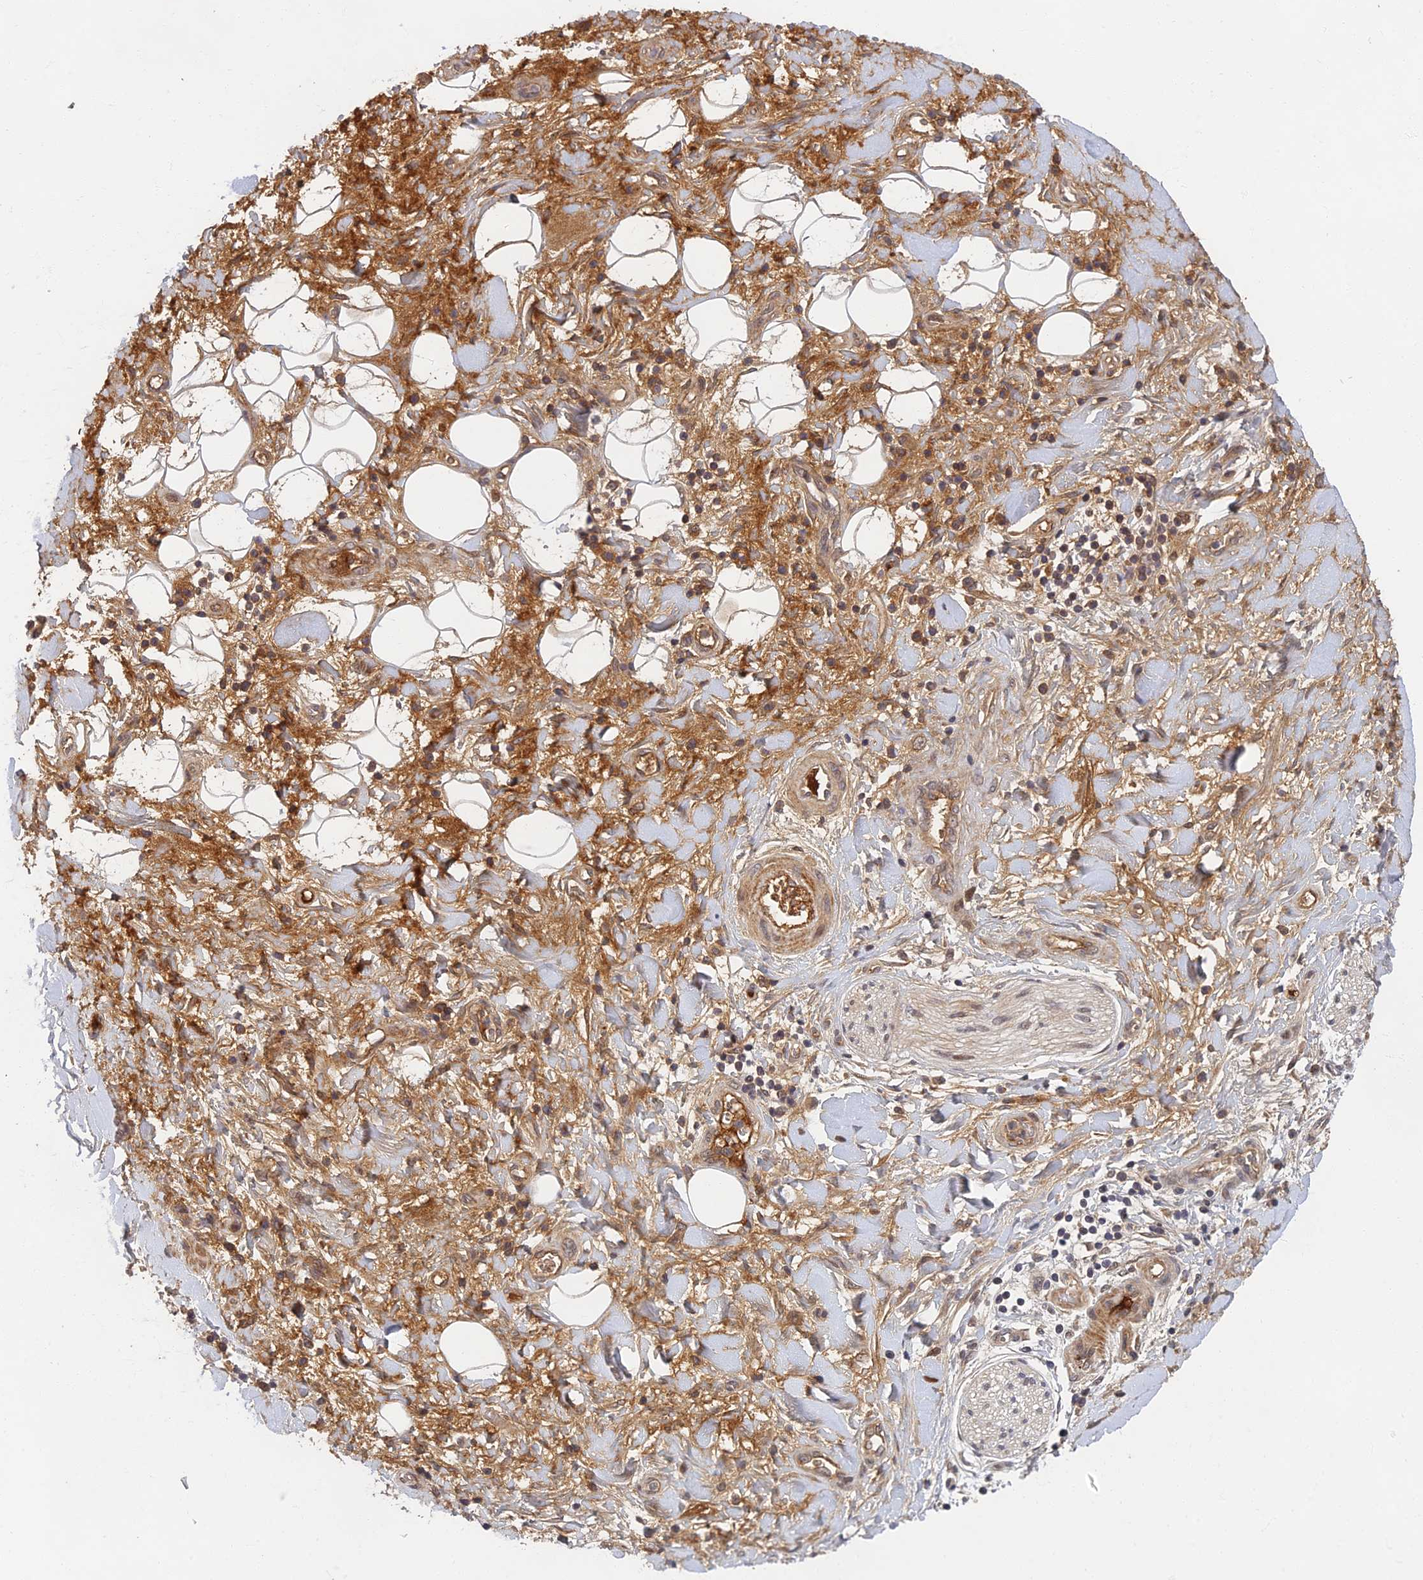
{"staining": {"intensity": "negative", "quantity": "none", "location": "none"}, "tissue": "adipose tissue", "cell_type": "Adipocytes", "image_type": "normal", "snomed": [{"axis": "morphology", "description": "Normal tissue, NOS"}, {"axis": "morphology", "description": "Adenocarcinoma, NOS"}, {"axis": "topography", "description": "Pancreas"}, {"axis": "topography", "description": "Peripheral nerve tissue"}], "caption": "The image displays no staining of adipocytes in normal adipose tissue.", "gene": "EARS2", "patient": {"sex": "male", "age": 59}}